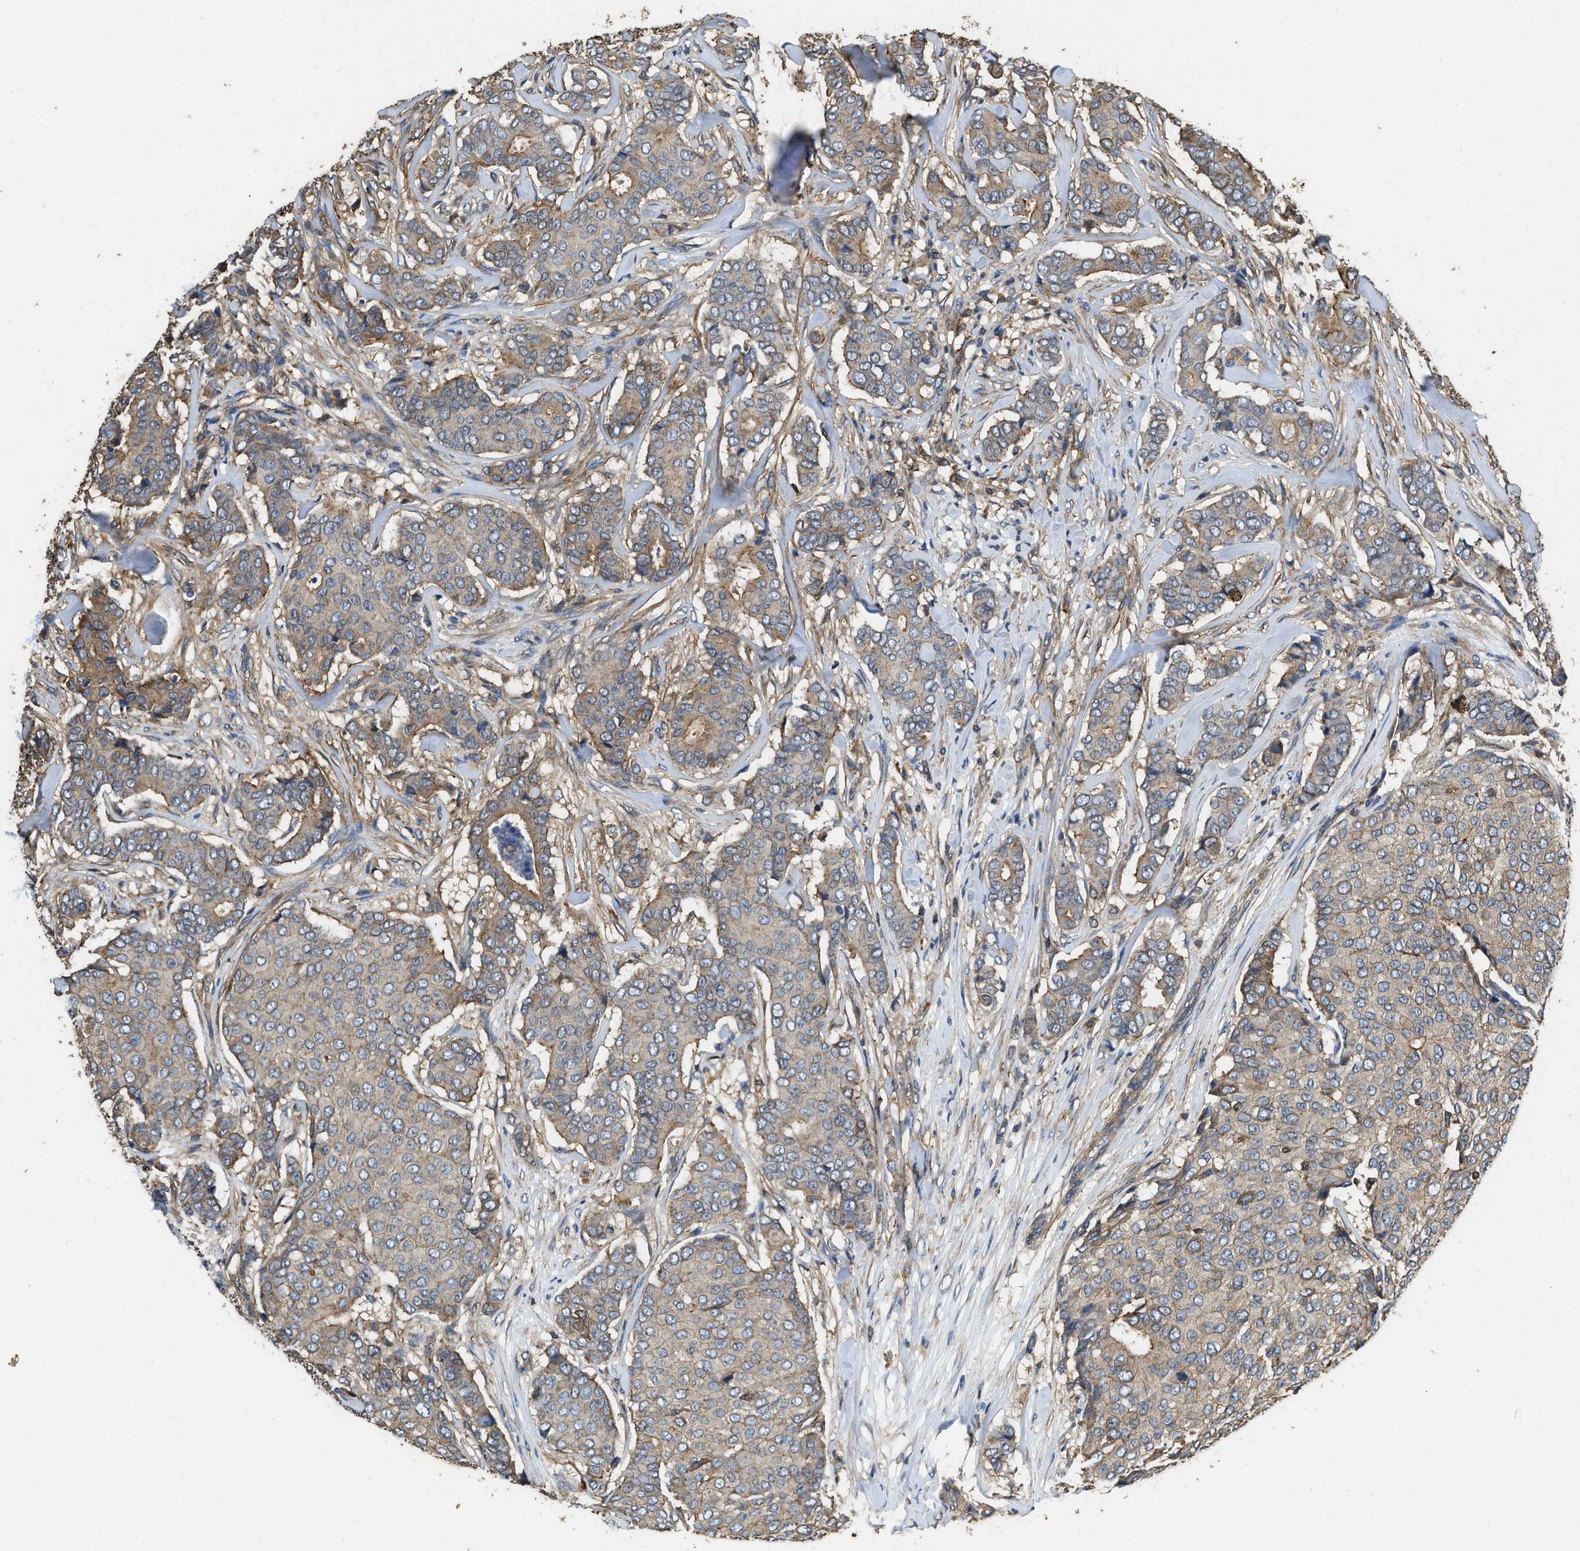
{"staining": {"intensity": "weak", "quantity": "25%-75%", "location": "cytoplasmic/membranous"}, "tissue": "breast cancer", "cell_type": "Tumor cells", "image_type": "cancer", "snomed": [{"axis": "morphology", "description": "Duct carcinoma"}, {"axis": "topography", "description": "Breast"}], "caption": "Breast infiltrating ductal carcinoma stained for a protein demonstrates weak cytoplasmic/membranous positivity in tumor cells. The staining was performed using DAB to visualize the protein expression in brown, while the nuclei were stained in blue with hematoxylin (Magnification: 20x).", "gene": "LINGO2", "patient": {"sex": "female", "age": 75}}